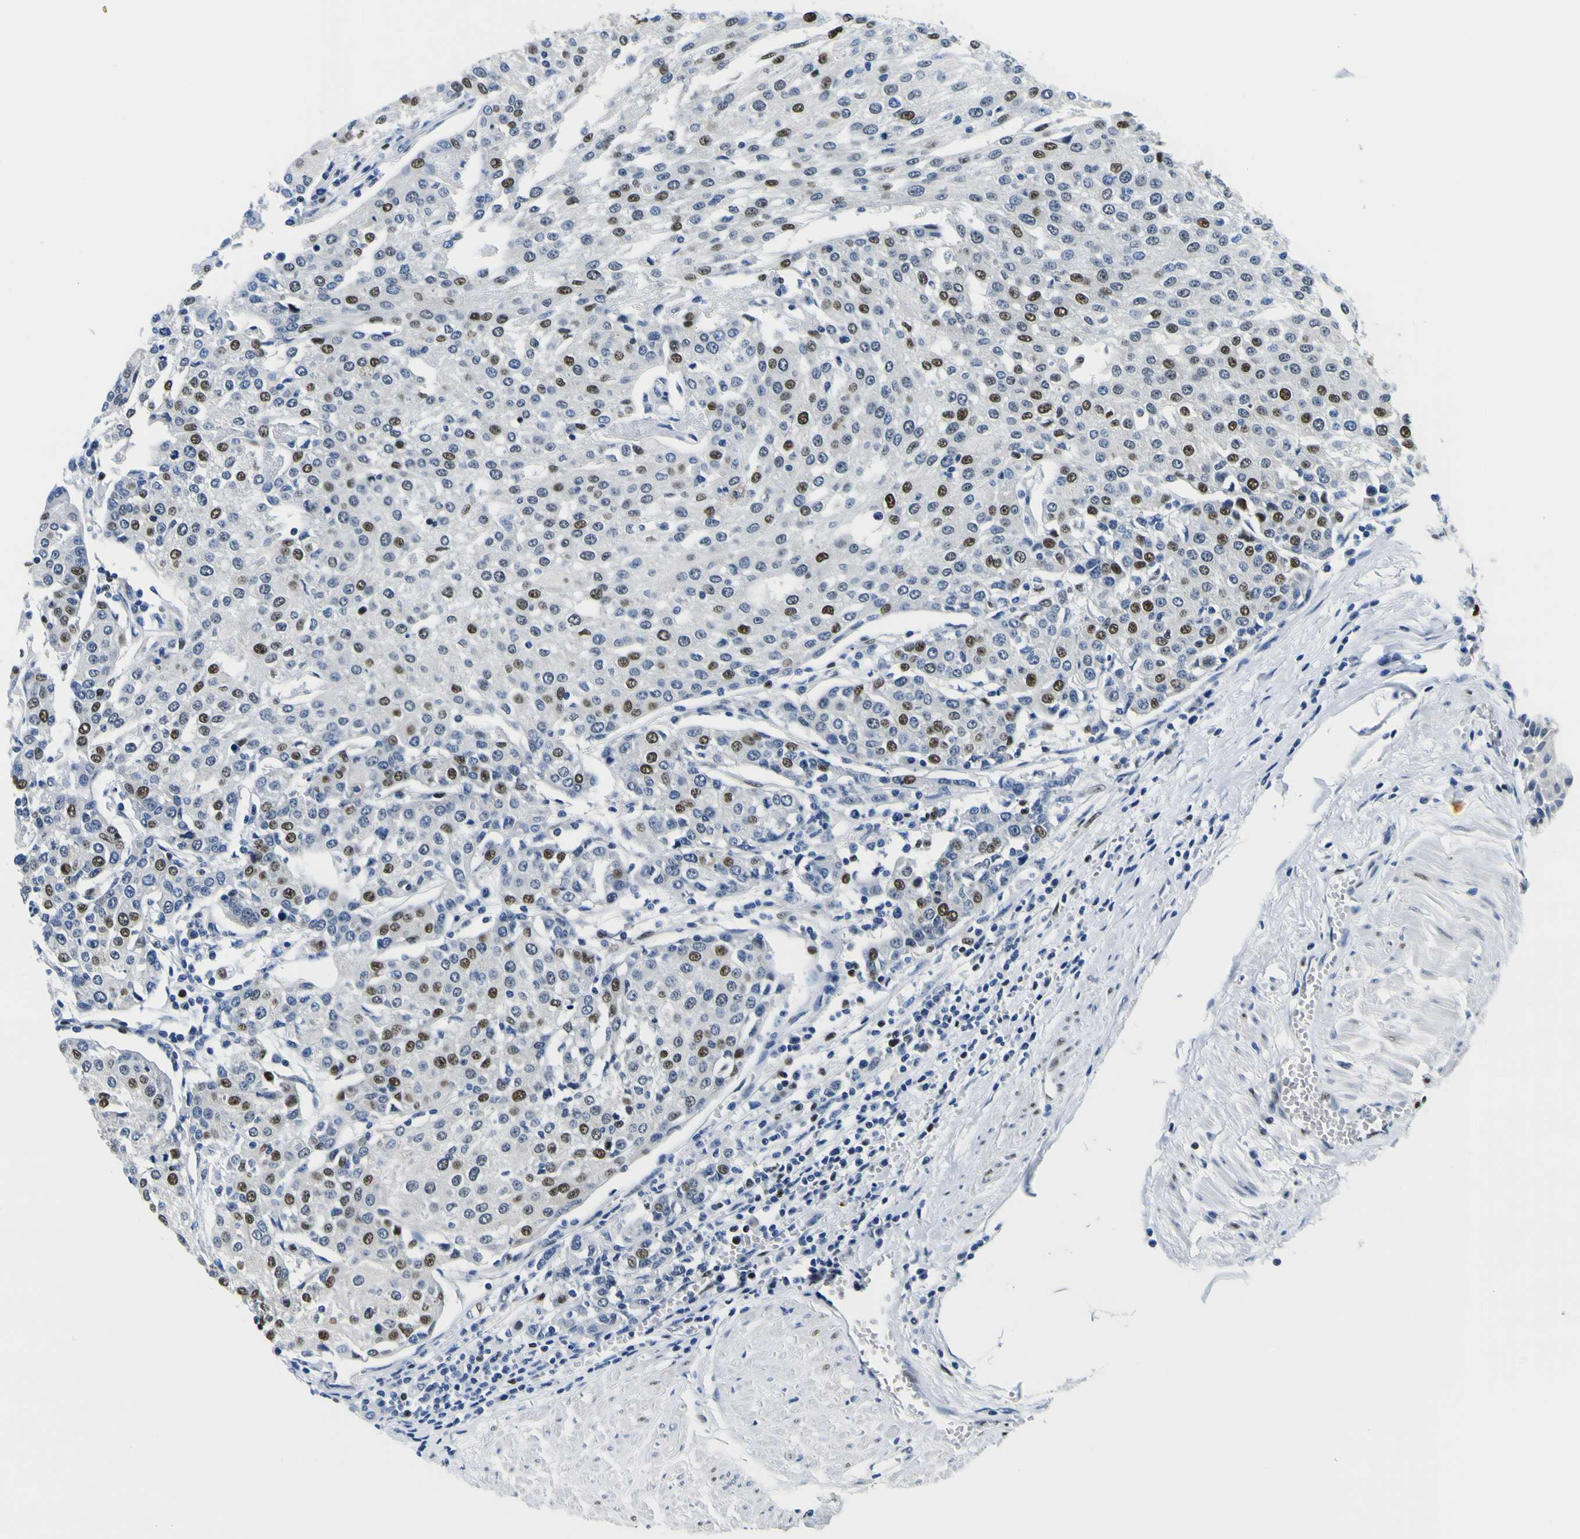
{"staining": {"intensity": "strong", "quantity": "25%-75%", "location": "nuclear"}, "tissue": "urothelial cancer", "cell_type": "Tumor cells", "image_type": "cancer", "snomed": [{"axis": "morphology", "description": "Urothelial carcinoma, High grade"}, {"axis": "topography", "description": "Urinary bladder"}], "caption": "High-grade urothelial carcinoma was stained to show a protein in brown. There is high levels of strong nuclear positivity in approximately 25%-75% of tumor cells. Using DAB (3,3'-diaminobenzidine) (brown) and hematoxylin (blue) stains, captured at high magnification using brightfield microscopy.", "gene": "SP1", "patient": {"sex": "female", "age": 85}}